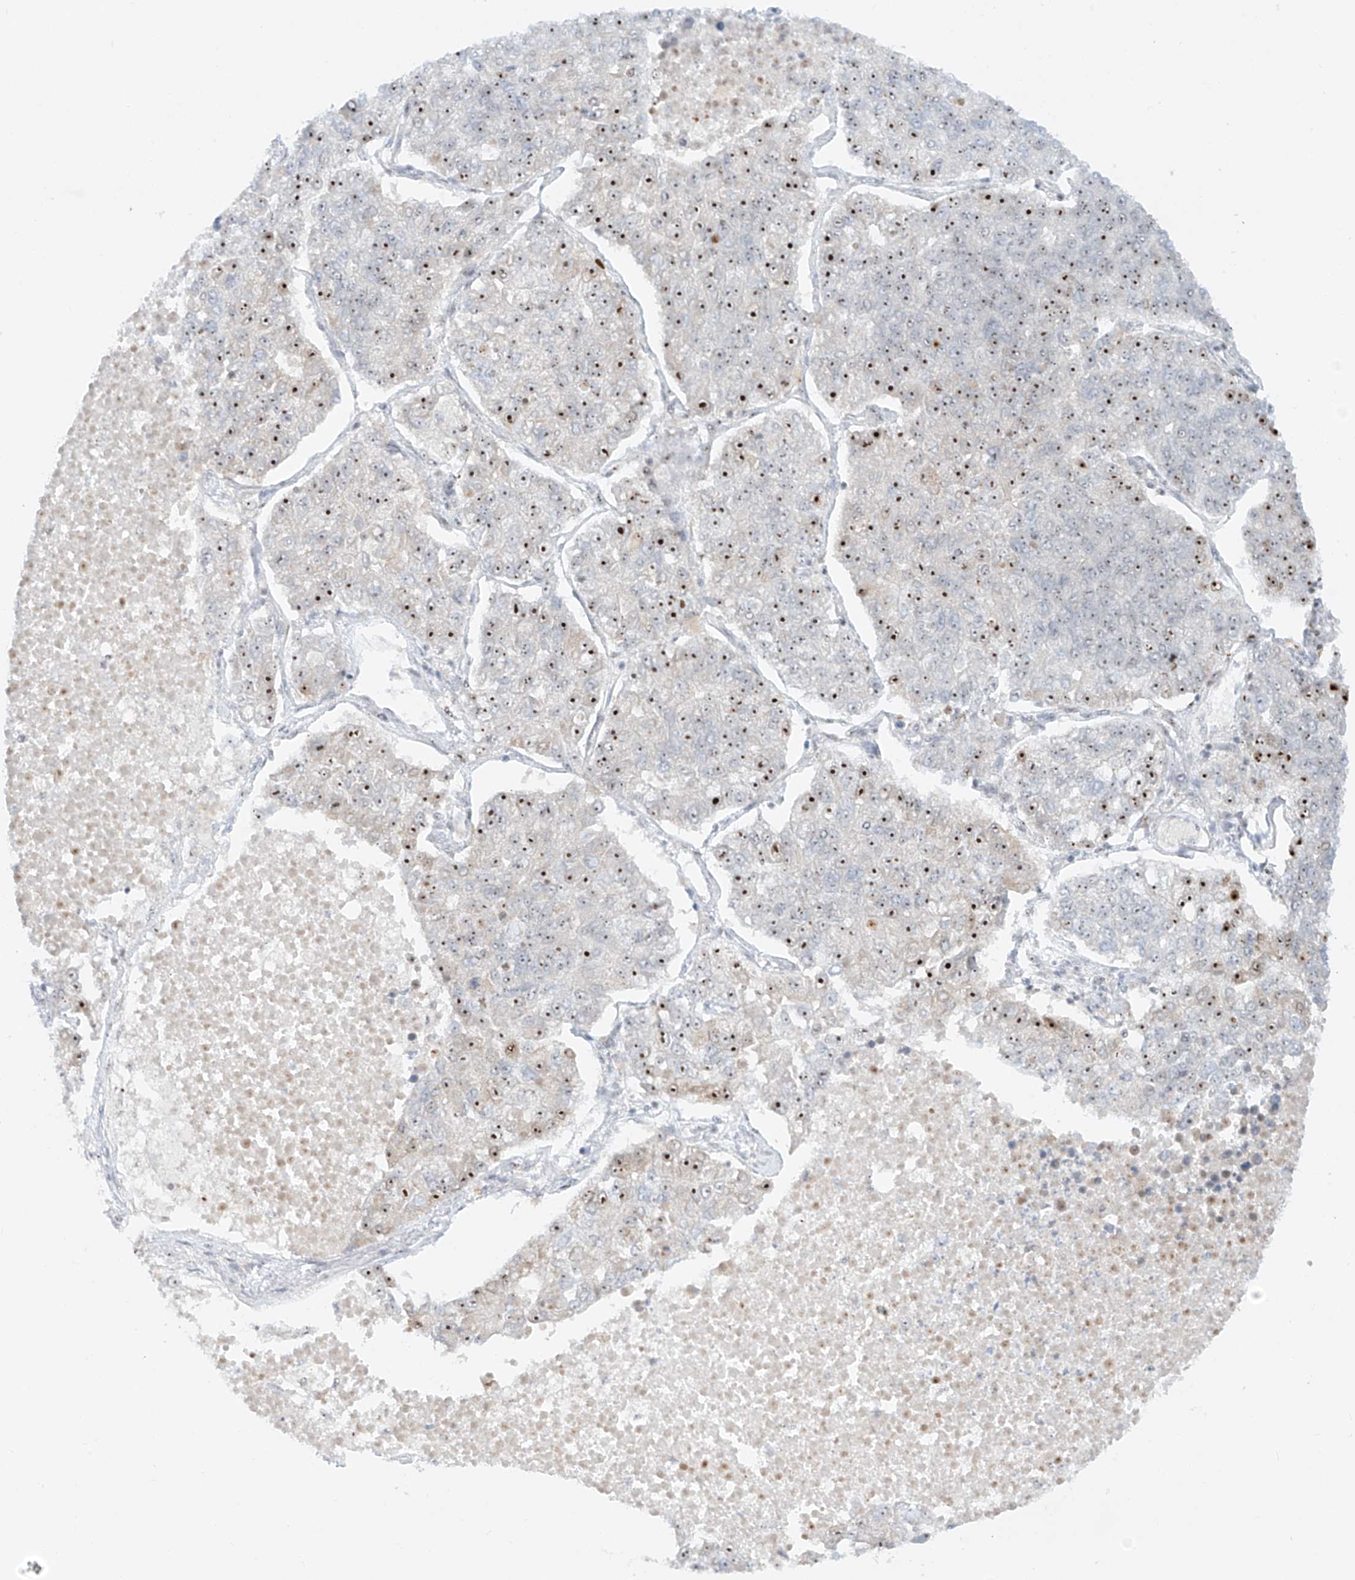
{"staining": {"intensity": "moderate", "quantity": "25%-75%", "location": "nuclear"}, "tissue": "lung cancer", "cell_type": "Tumor cells", "image_type": "cancer", "snomed": [{"axis": "morphology", "description": "Adenocarcinoma, NOS"}, {"axis": "topography", "description": "Lung"}], "caption": "Immunohistochemical staining of lung cancer reveals moderate nuclear protein expression in approximately 25%-75% of tumor cells.", "gene": "ZNF512", "patient": {"sex": "male", "age": 49}}